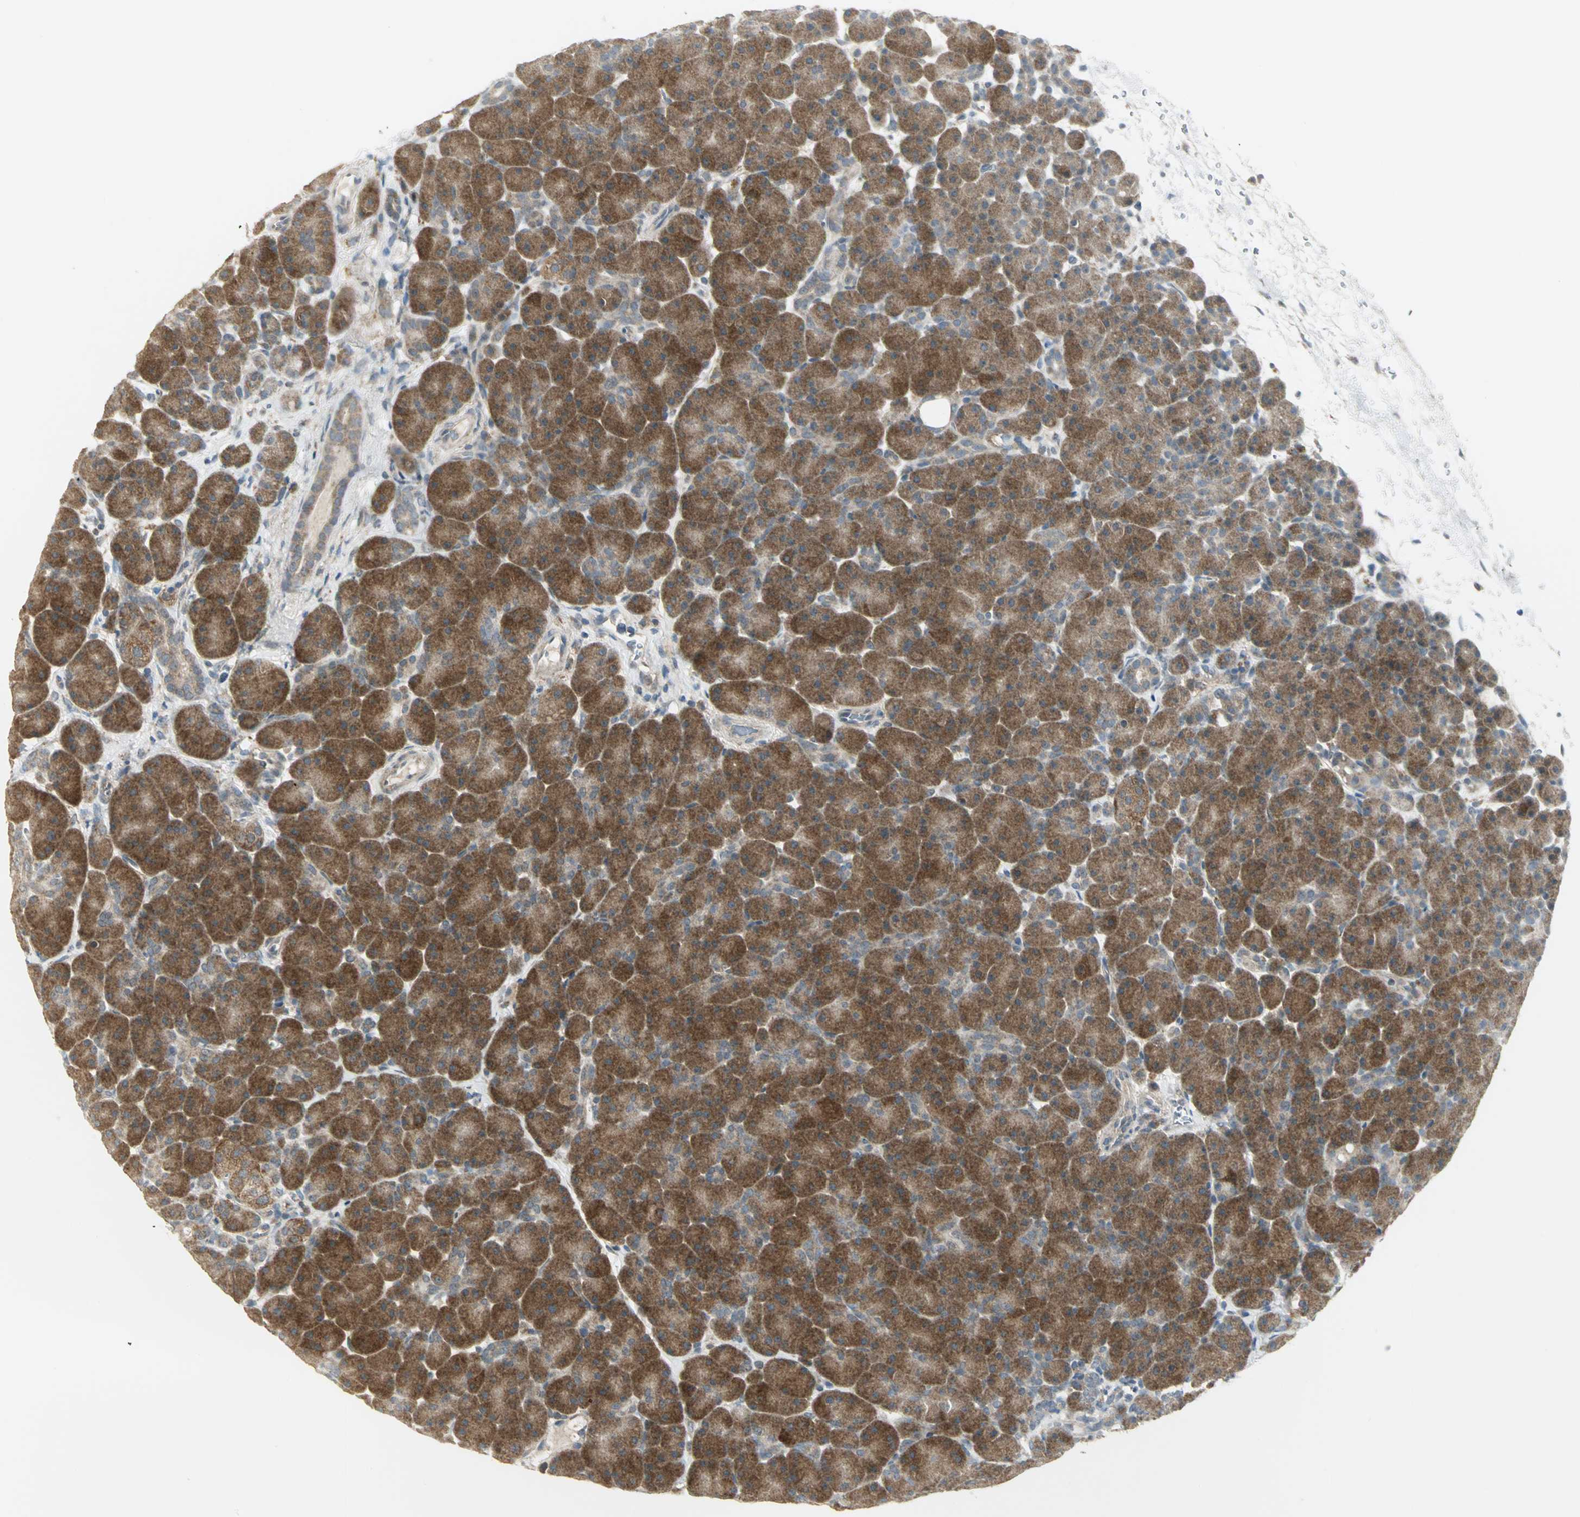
{"staining": {"intensity": "strong", "quantity": ">75%", "location": "cytoplasmic/membranous"}, "tissue": "pancreas", "cell_type": "Exocrine glandular cells", "image_type": "normal", "snomed": [{"axis": "morphology", "description": "Normal tissue, NOS"}, {"axis": "topography", "description": "Pancreas"}], "caption": "An immunohistochemistry (IHC) histopathology image of unremarkable tissue is shown. Protein staining in brown shows strong cytoplasmic/membranous positivity in pancreas within exocrine glandular cells. (IHC, brightfield microscopy, high magnification).", "gene": "MAPK8IP3", "patient": {"sex": "male", "age": 66}}